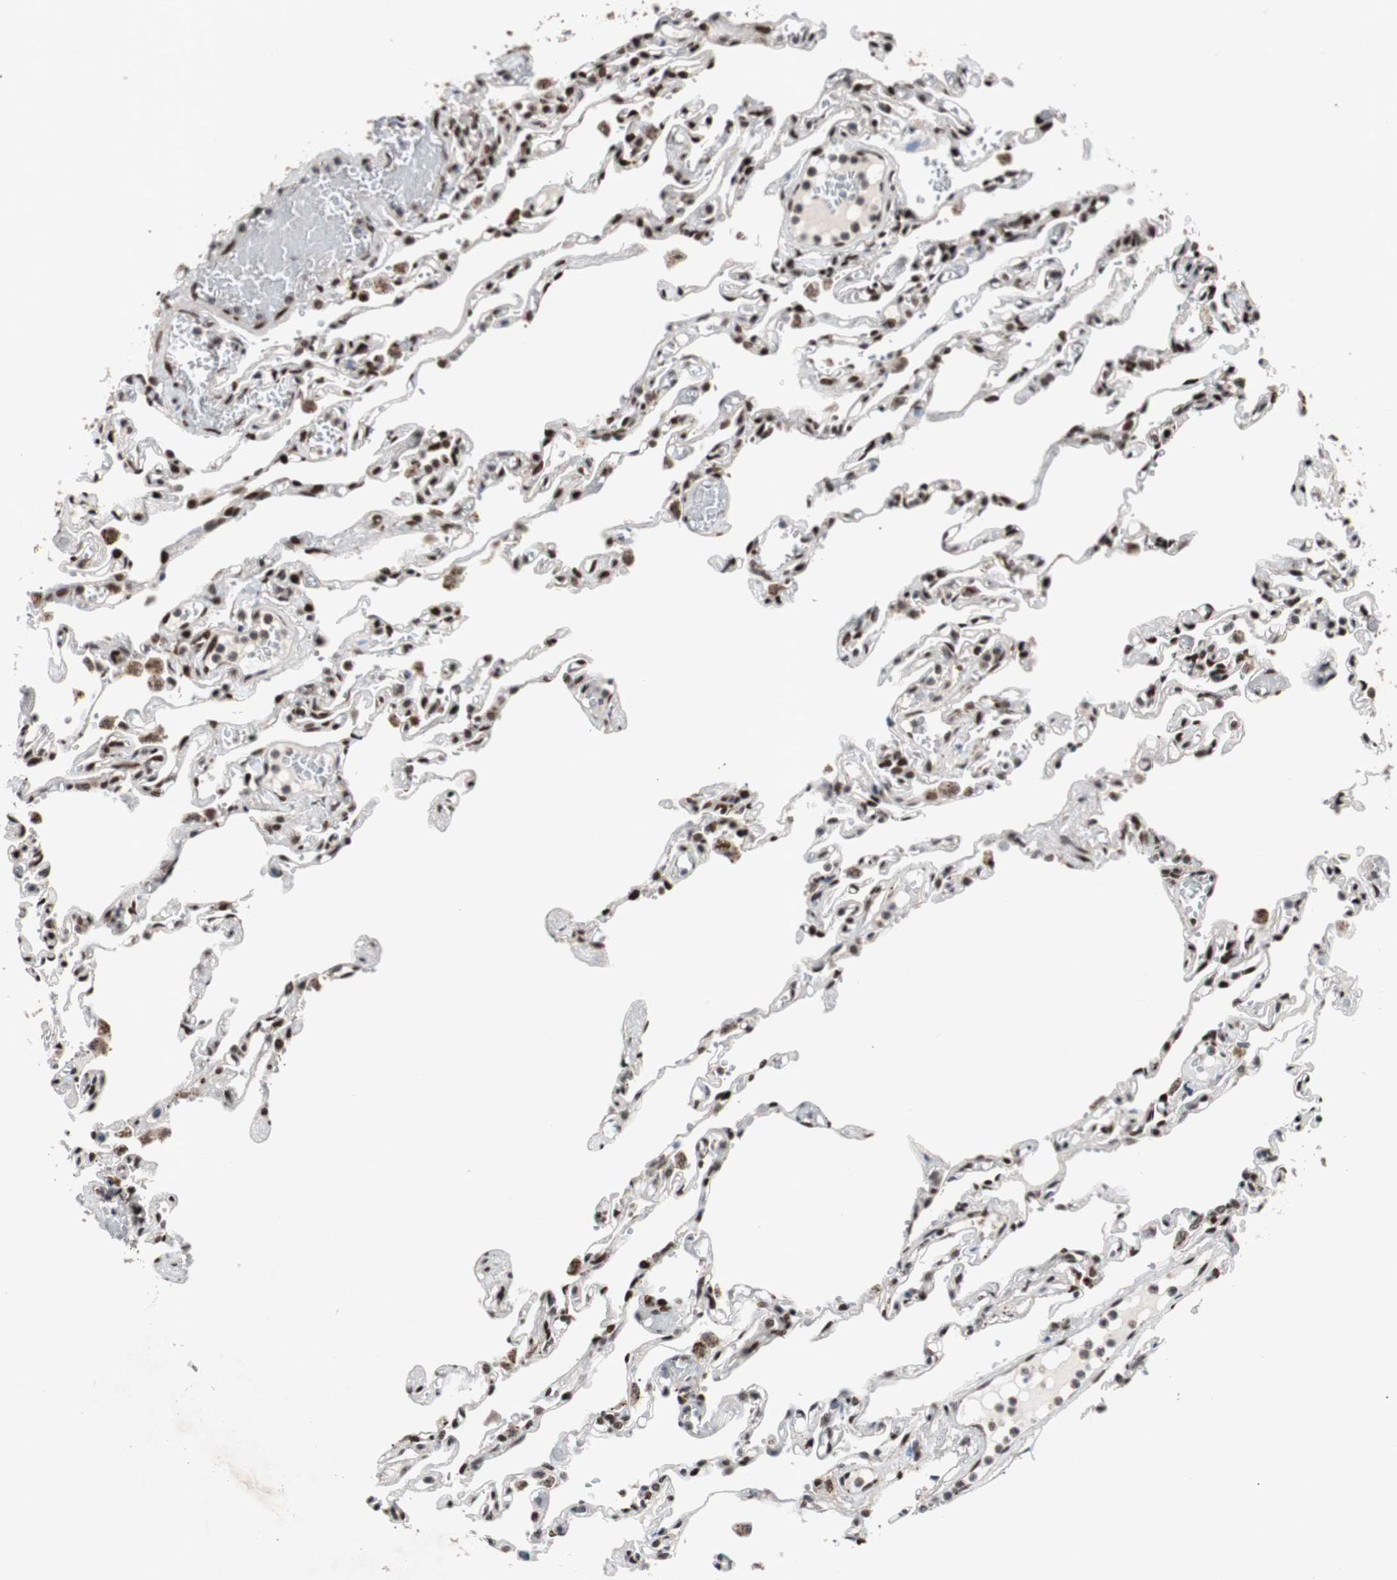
{"staining": {"intensity": "strong", "quantity": ">75%", "location": "nuclear"}, "tissue": "lung", "cell_type": "Alveolar cells", "image_type": "normal", "snomed": [{"axis": "morphology", "description": "Normal tissue, NOS"}, {"axis": "topography", "description": "Lung"}], "caption": "Immunohistochemistry micrograph of benign lung stained for a protein (brown), which displays high levels of strong nuclear staining in approximately >75% of alveolar cells.", "gene": "NBL1", "patient": {"sex": "male", "age": 21}}